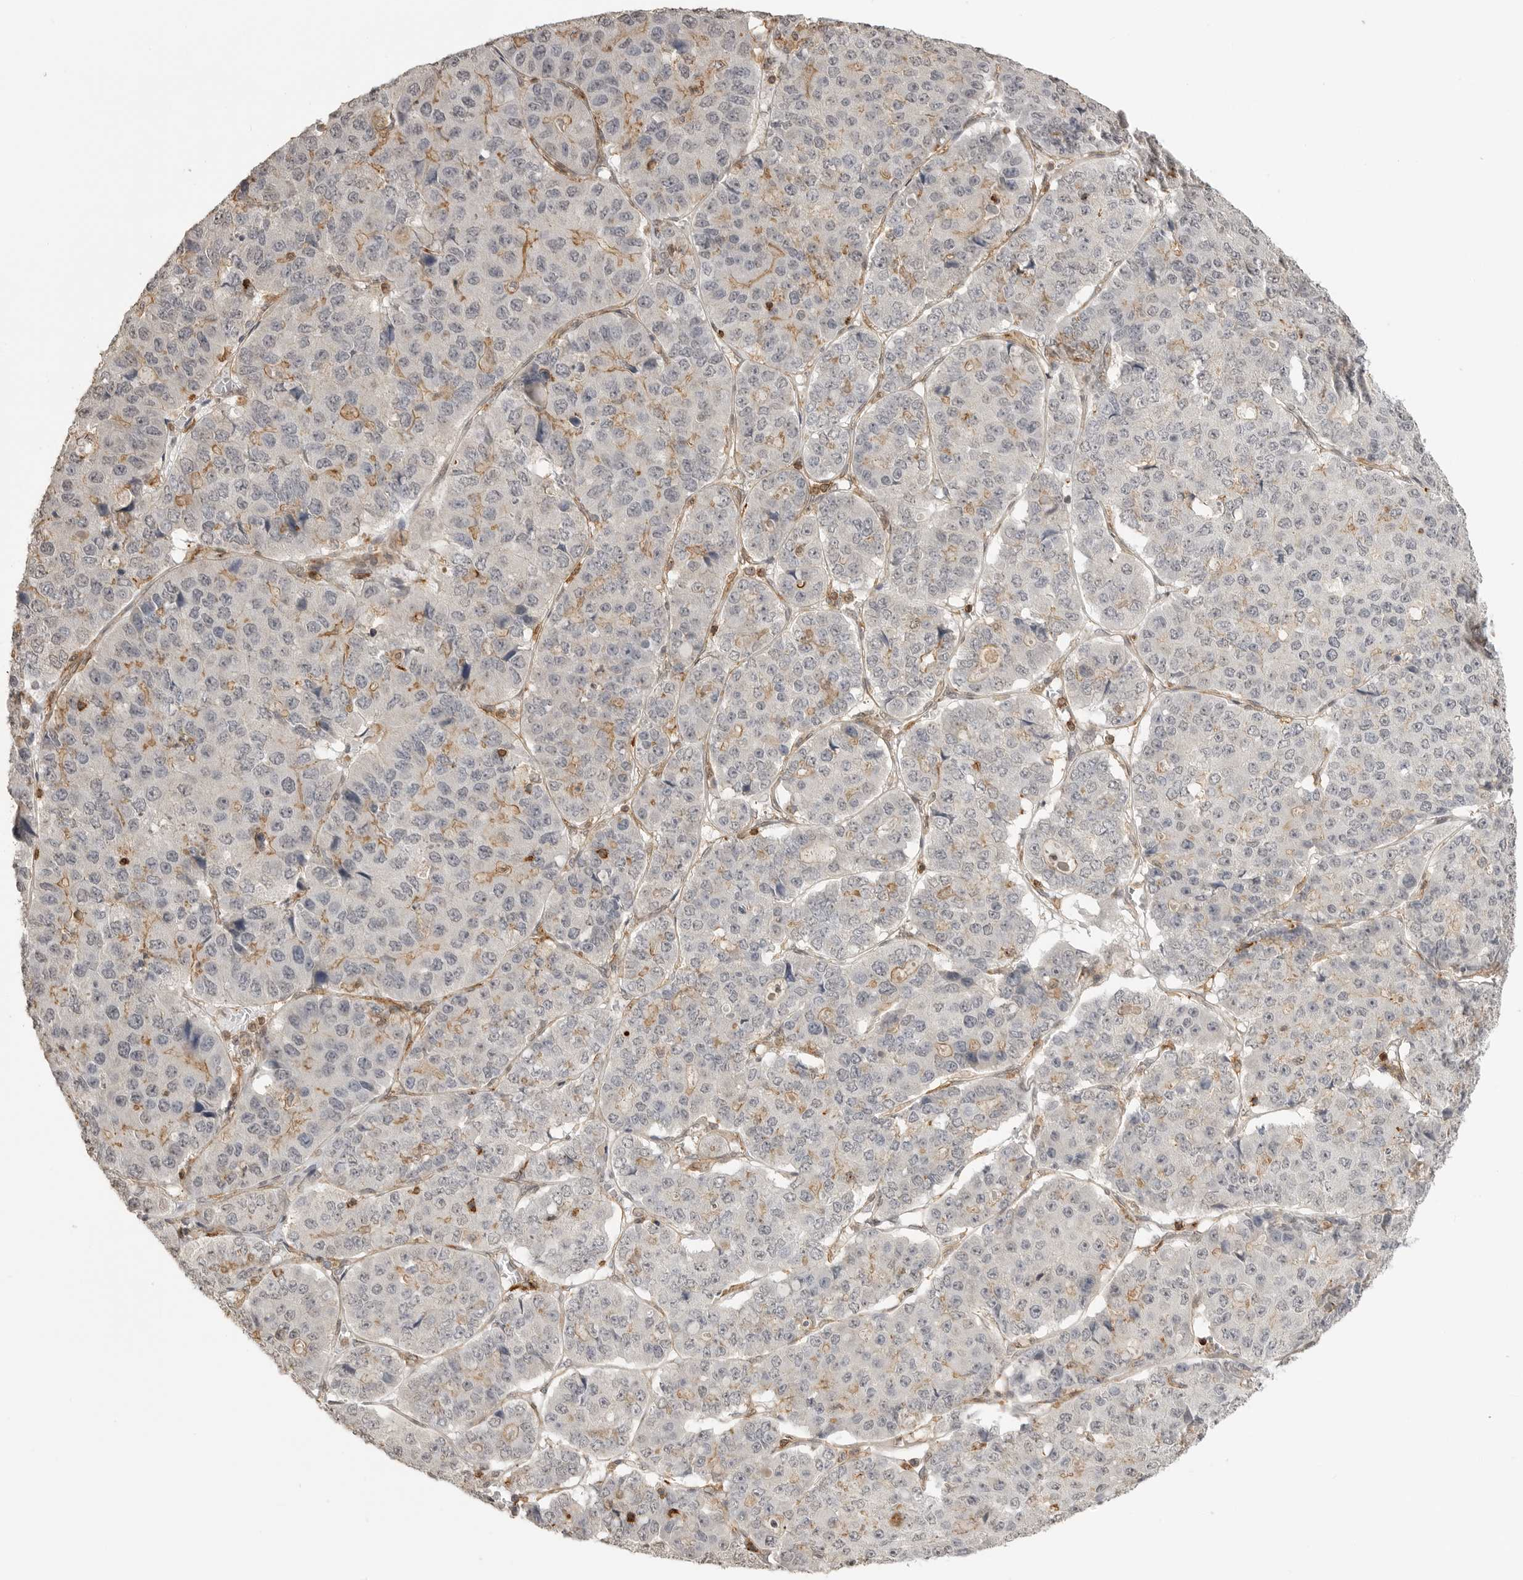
{"staining": {"intensity": "moderate", "quantity": "<25%", "location": "cytoplasmic/membranous"}, "tissue": "pancreatic cancer", "cell_type": "Tumor cells", "image_type": "cancer", "snomed": [{"axis": "morphology", "description": "Adenocarcinoma, NOS"}, {"axis": "topography", "description": "Pancreas"}], "caption": "Tumor cells demonstrate low levels of moderate cytoplasmic/membranous staining in approximately <25% of cells in pancreatic cancer.", "gene": "GPC2", "patient": {"sex": "male", "age": 50}}